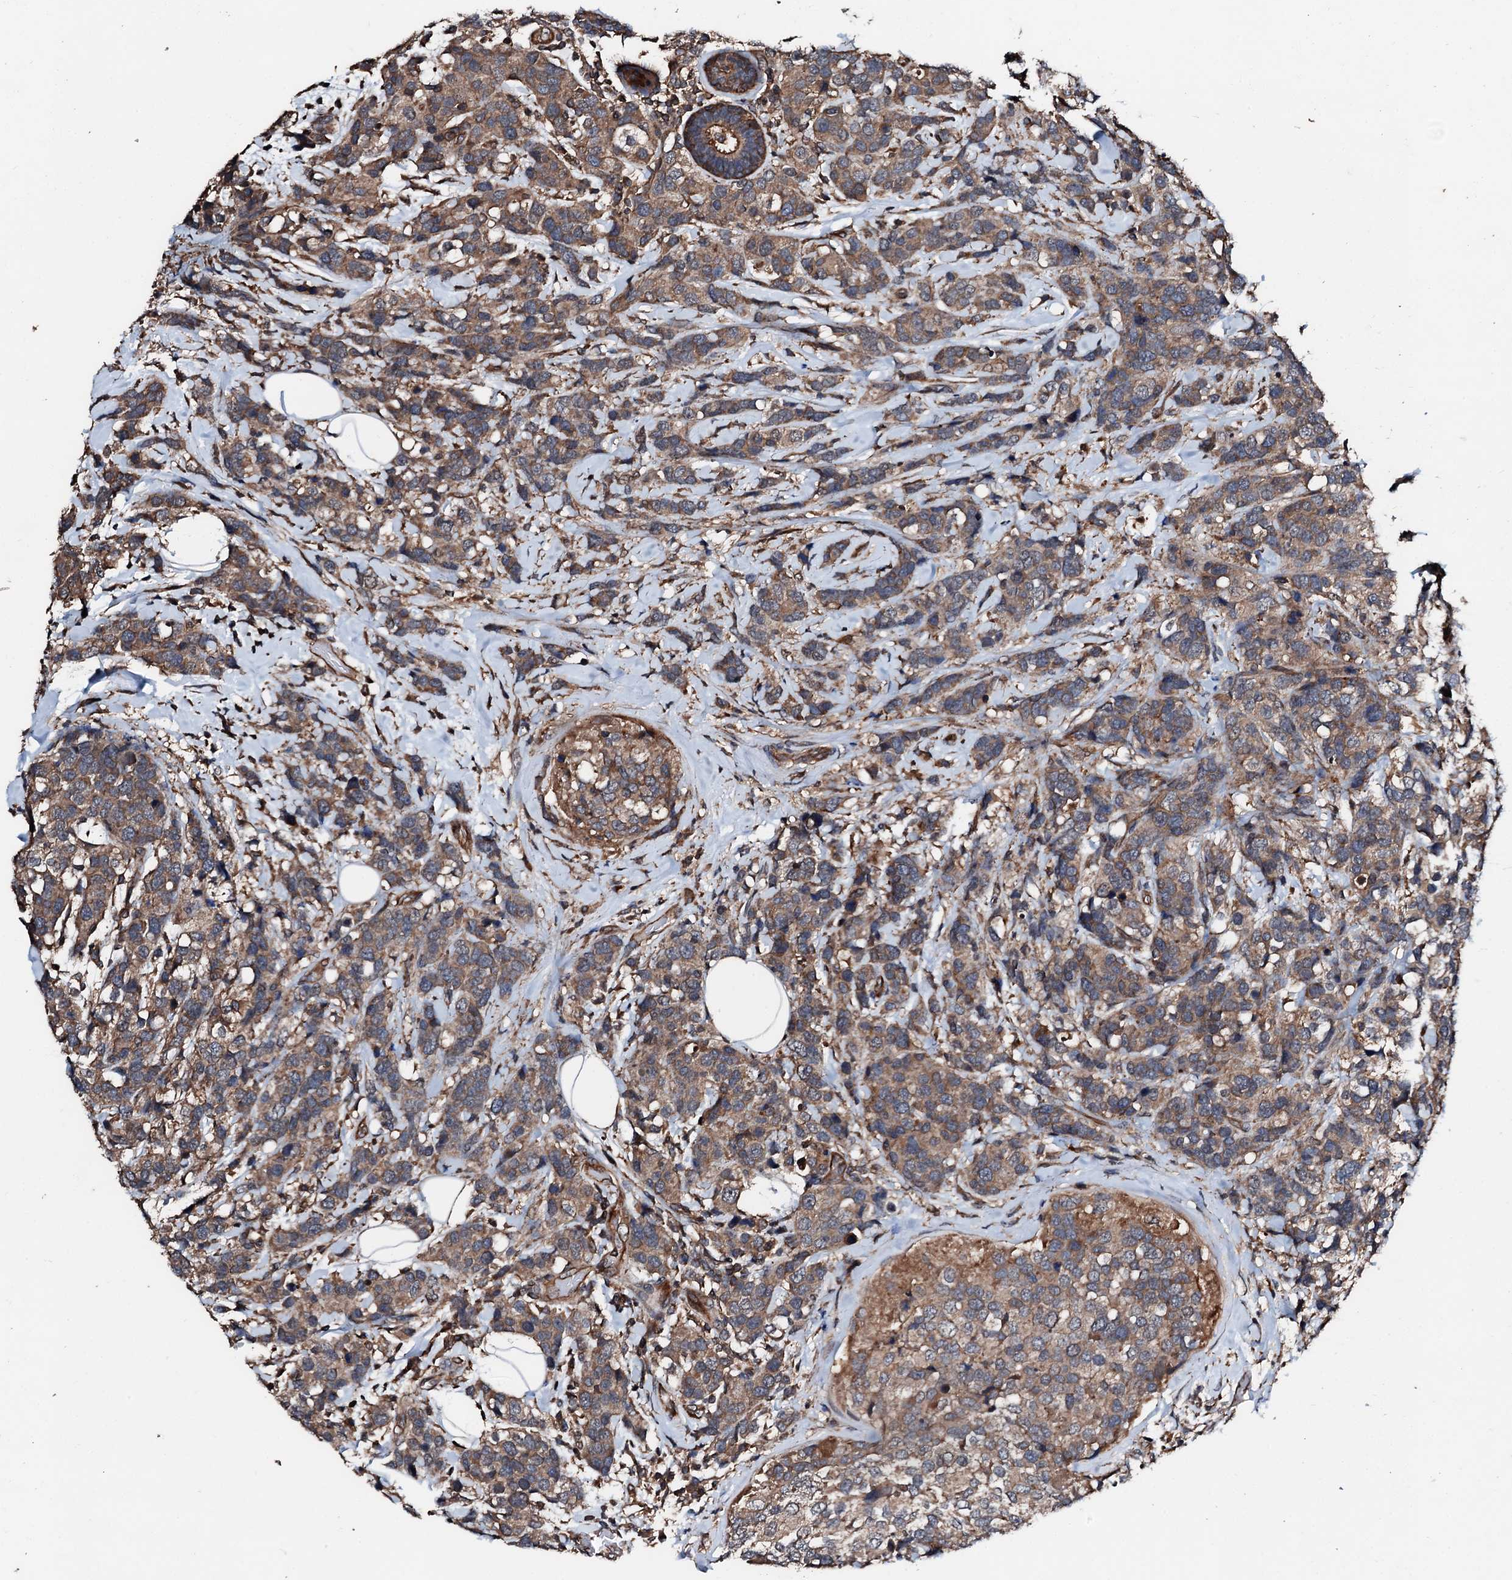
{"staining": {"intensity": "moderate", "quantity": ">75%", "location": "cytoplasmic/membranous"}, "tissue": "breast cancer", "cell_type": "Tumor cells", "image_type": "cancer", "snomed": [{"axis": "morphology", "description": "Lobular carcinoma"}, {"axis": "topography", "description": "Breast"}], "caption": "This photomicrograph demonstrates immunohistochemistry (IHC) staining of human breast cancer (lobular carcinoma), with medium moderate cytoplasmic/membranous positivity in approximately >75% of tumor cells.", "gene": "FGD4", "patient": {"sex": "female", "age": 59}}